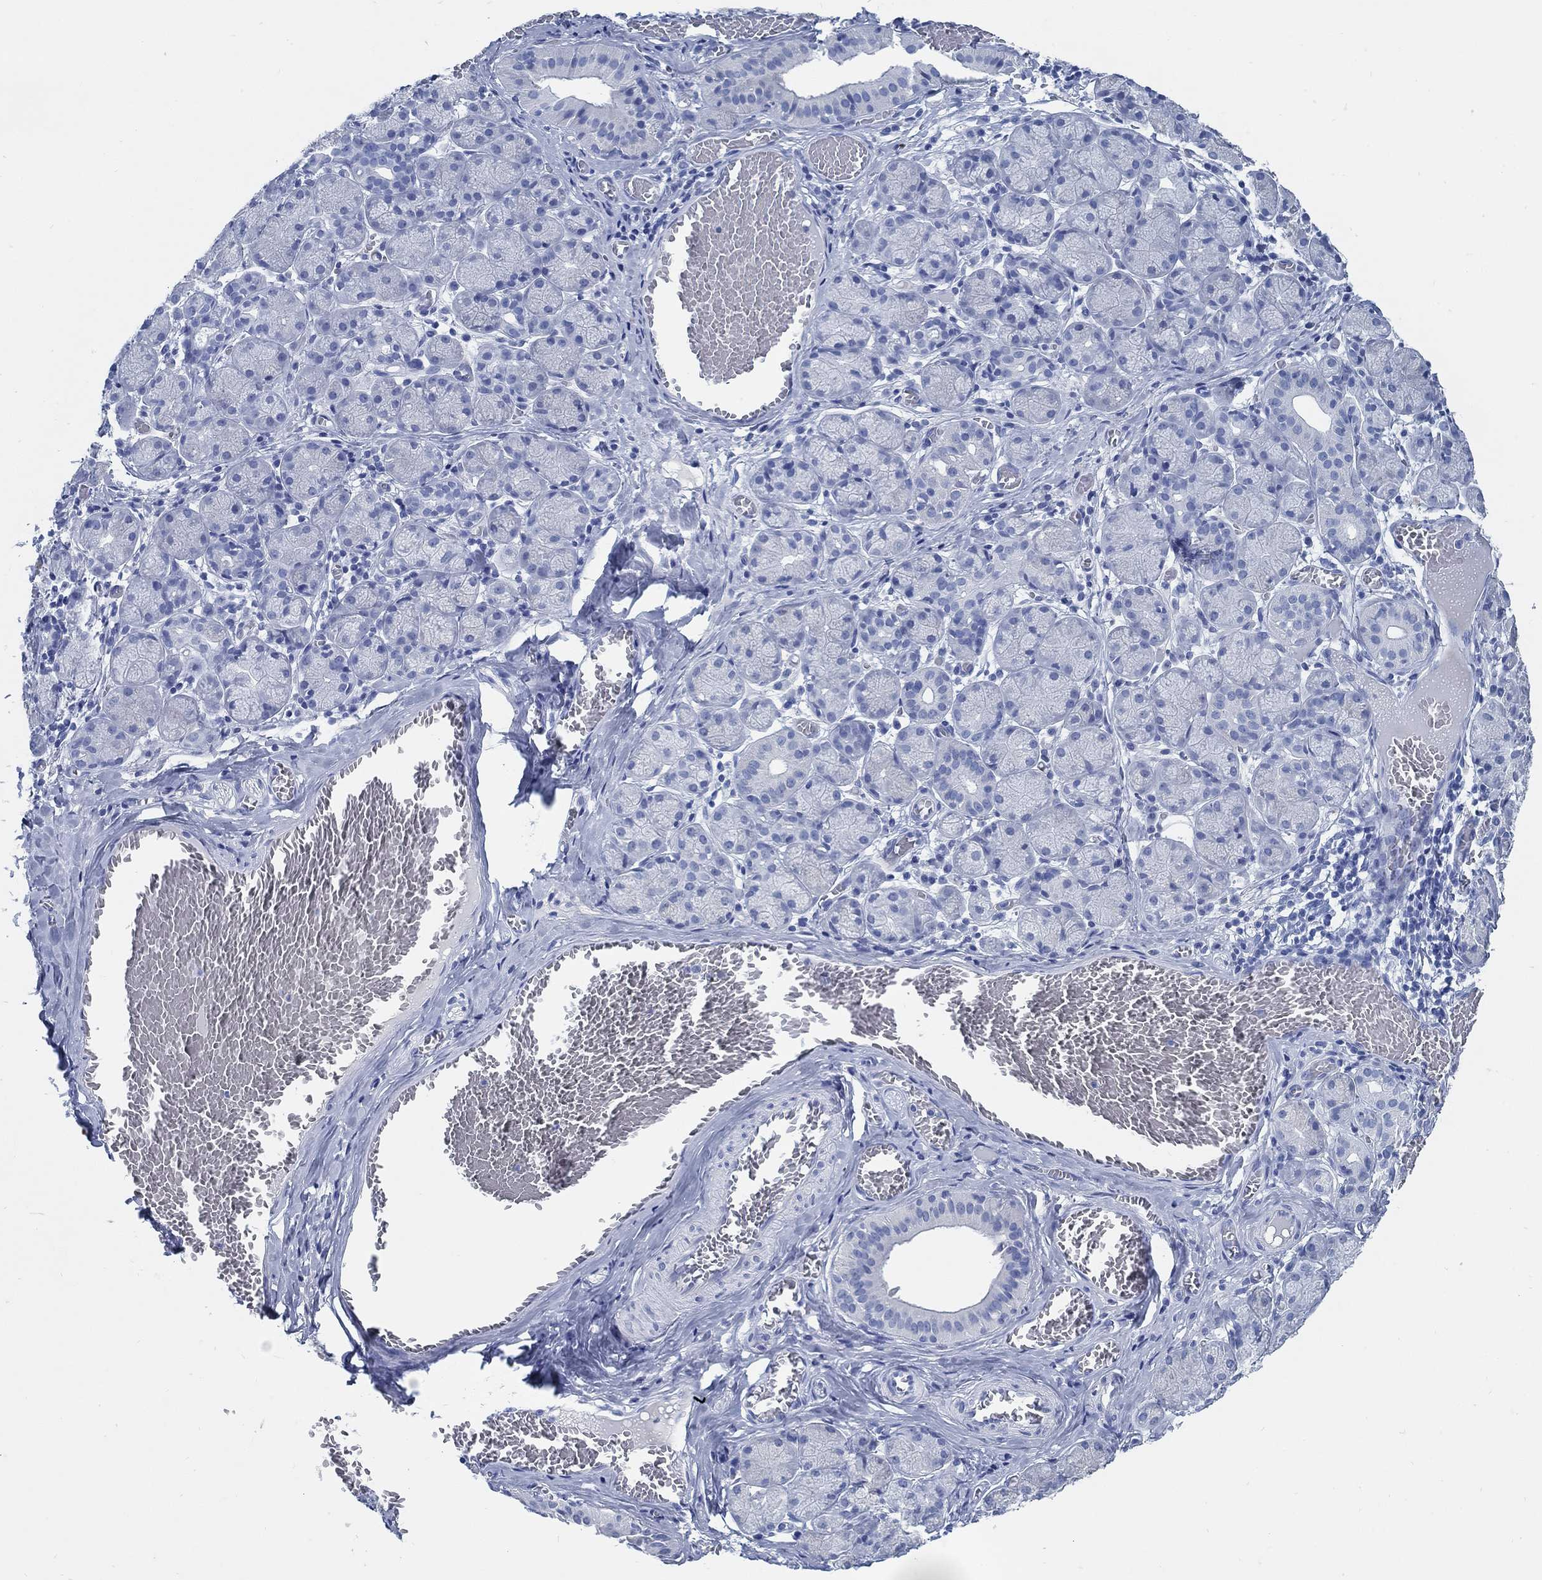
{"staining": {"intensity": "negative", "quantity": "none", "location": "none"}, "tissue": "salivary gland", "cell_type": "Glandular cells", "image_type": "normal", "snomed": [{"axis": "morphology", "description": "Normal tissue, NOS"}, {"axis": "topography", "description": "Salivary gland"}, {"axis": "topography", "description": "Peripheral nerve tissue"}], "caption": "This is an immunohistochemistry (IHC) micrograph of normal salivary gland. There is no positivity in glandular cells.", "gene": "SLC45A1", "patient": {"sex": "female", "age": 24}}